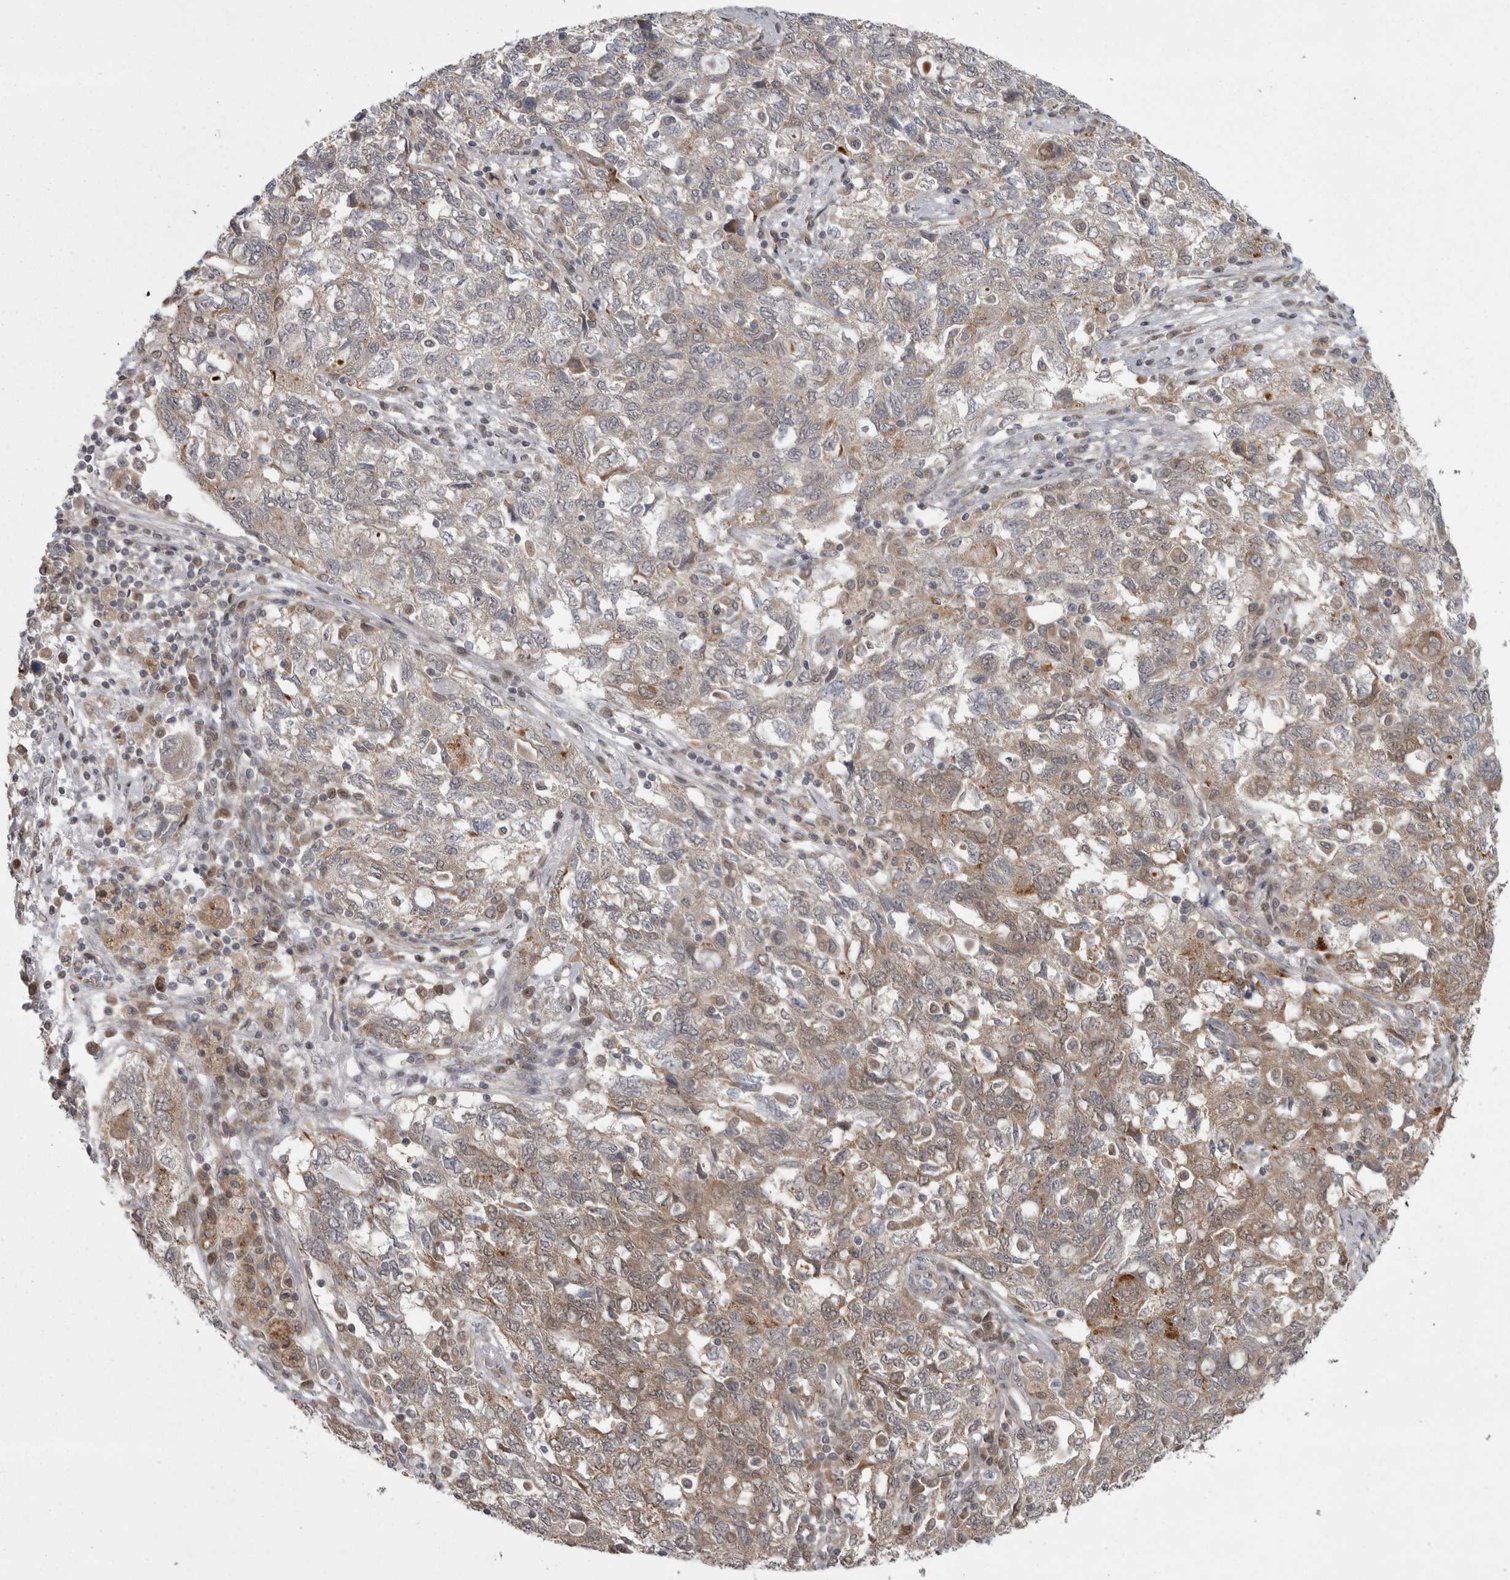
{"staining": {"intensity": "weak", "quantity": "25%-75%", "location": "cytoplasmic/membranous"}, "tissue": "ovarian cancer", "cell_type": "Tumor cells", "image_type": "cancer", "snomed": [{"axis": "morphology", "description": "Carcinoma, NOS"}, {"axis": "morphology", "description": "Cystadenocarcinoma, serous, NOS"}, {"axis": "topography", "description": "Ovary"}], "caption": "Serous cystadenocarcinoma (ovarian) was stained to show a protein in brown. There is low levels of weak cytoplasmic/membranous expression in approximately 25%-75% of tumor cells.", "gene": "PPP1R9A", "patient": {"sex": "female", "age": 69}}